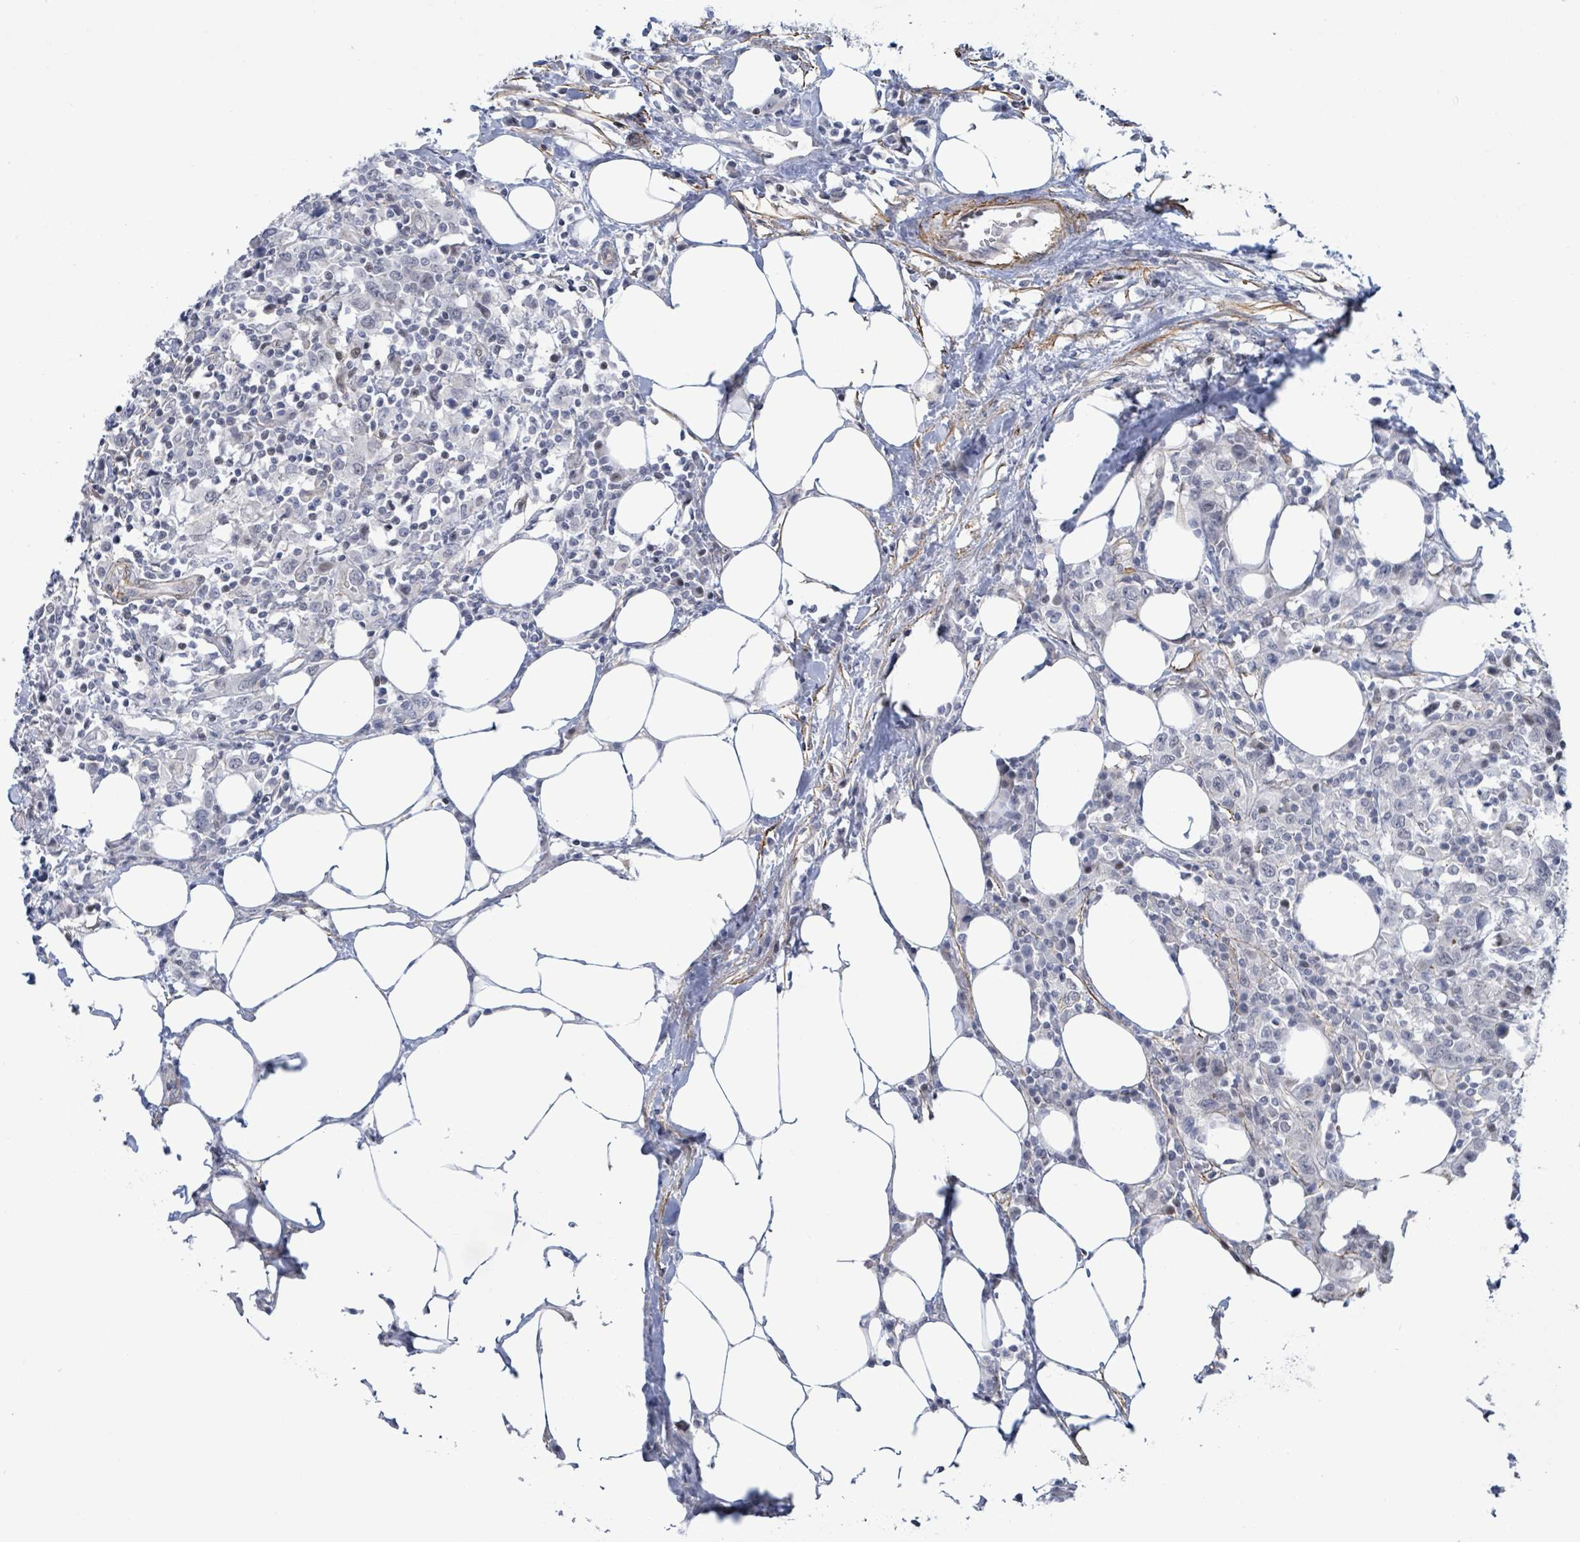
{"staining": {"intensity": "negative", "quantity": "none", "location": "none"}, "tissue": "urothelial cancer", "cell_type": "Tumor cells", "image_type": "cancer", "snomed": [{"axis": "morphology", "description": "Urothelial carcinoma, High grade"}, {"axis": "topography", "description": "Urinary bladder"}], "caption": "Immunohistochemistry micrograph of urothelial carcinoma (high-grade) stained for a protein (brown), which displays no positivity in tumor cells.", "gene": "DMRTC1B", "patient": {"sex": "male", "age": 61}}